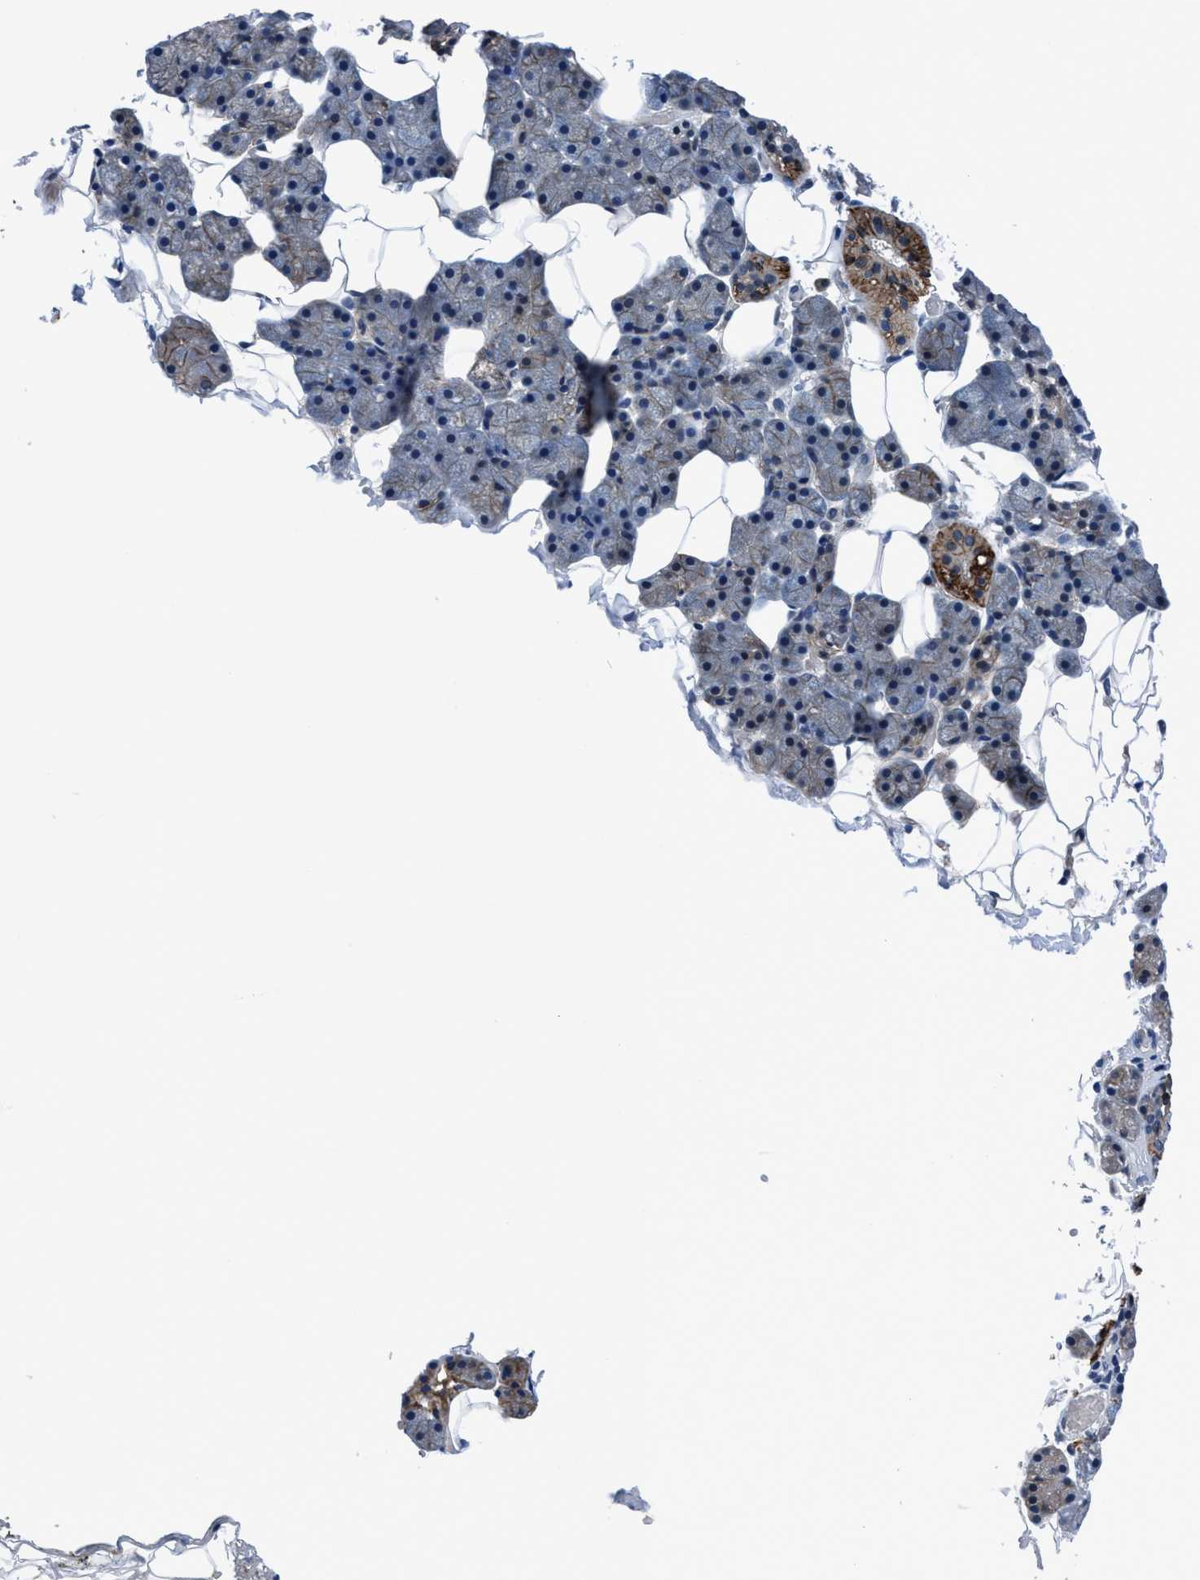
{"staining": {"intensity": "strong", "quantity": "<25%", "location": "cytoplasmic/membranous"}, "tissue": "salivary gland", "cell_type": "Glandular cells", "image_type": "normal", "snomed": [{"axis": "morphology", "description": "Normal tissue, NOS"}, {"axis": "topography", "description": "Salivary gland"}], "caption": "Glandular cells display medium levels of strong cytoplasmic/membranous positivity in approximately <25% of cells in normal salivary gland. The staining was performed using DAB (3,3'-diaminobenzidine), with brown indicating positive protein expression. Nuclei are stained blue with hematoxylin.", "gene": "TMEM94", "patient": {"sex": "female", "age": 33}}